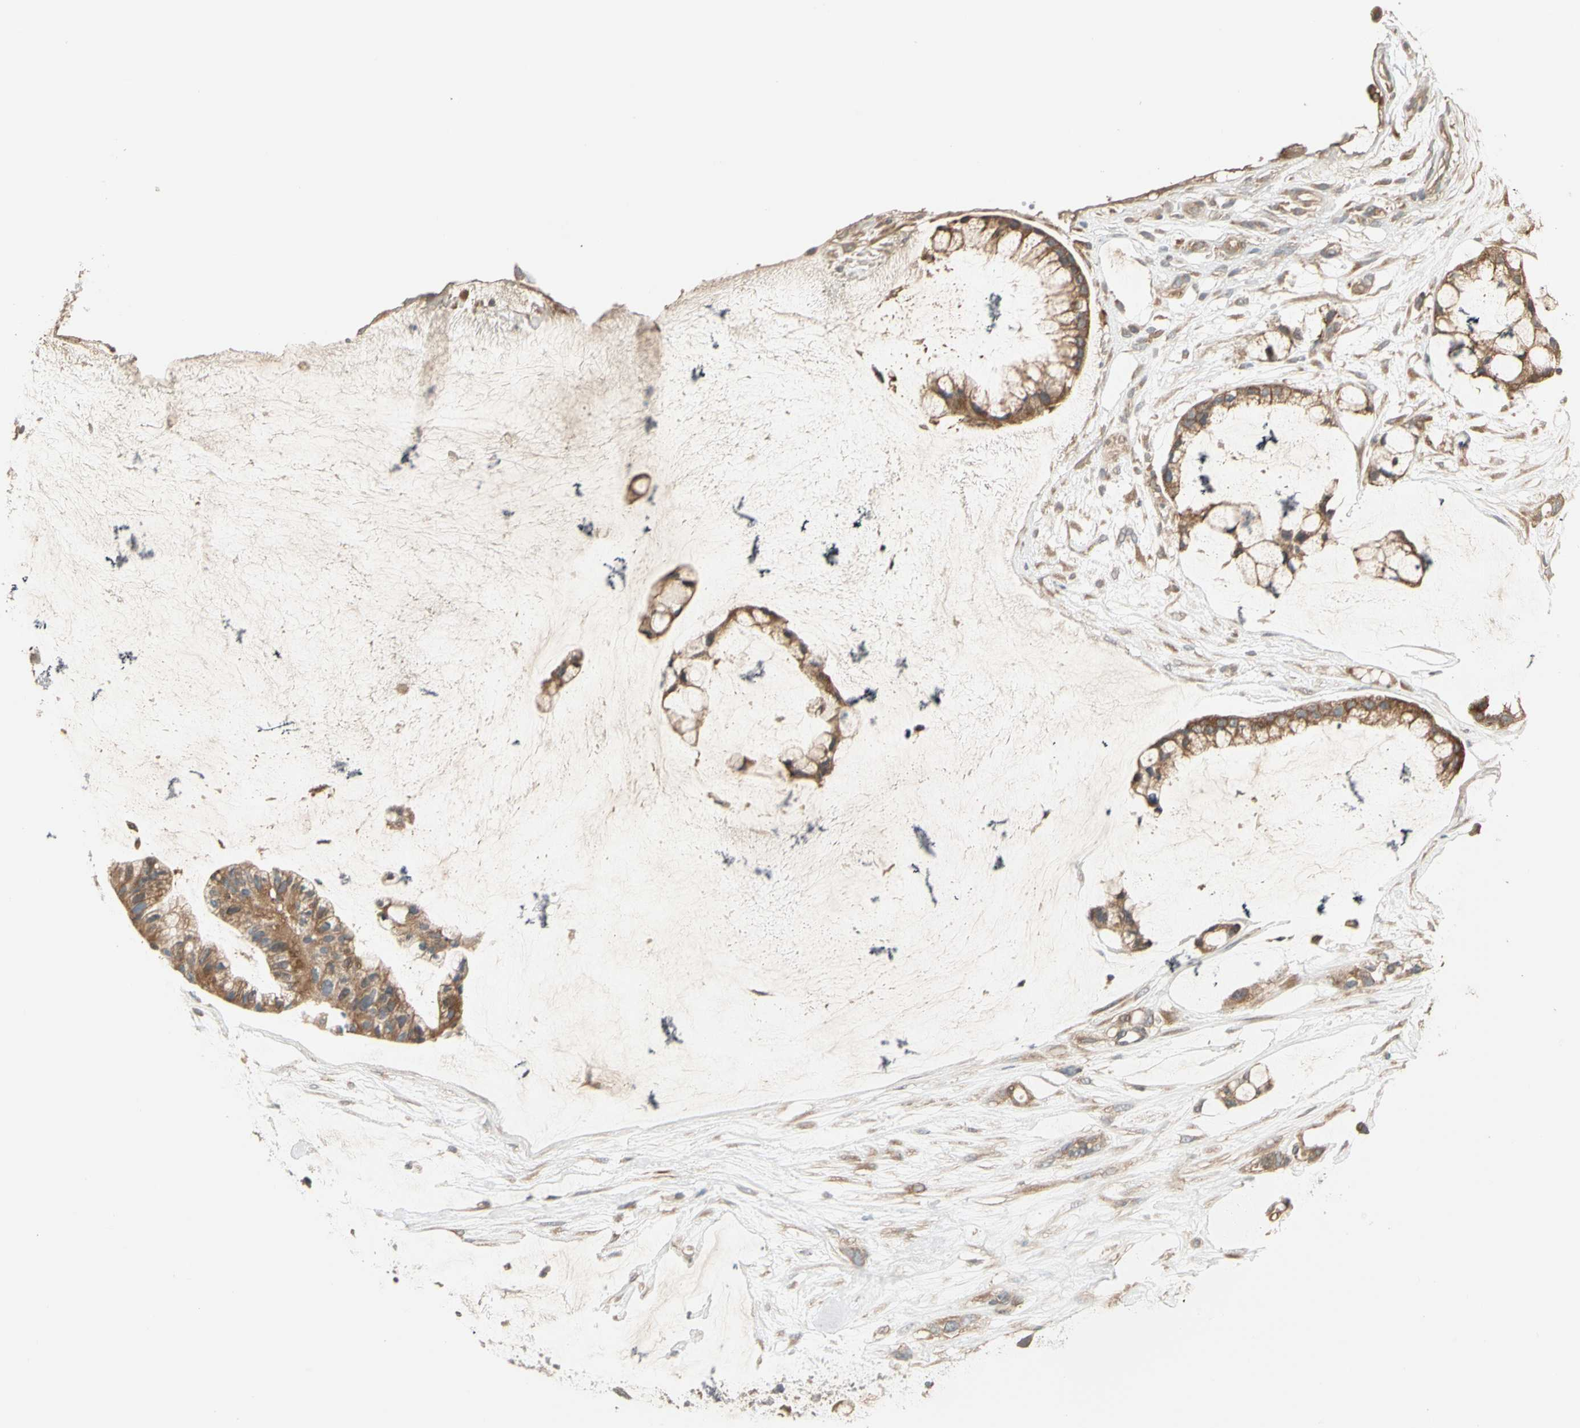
{"staining": {"intensity": "moderate", "quantity": ">75%", "location": "cytoplasmic/membranous"}, "tissue": "ovarian cancer", "cell_type": "Tumor cells", "image_type": "cancer", "snomed": [{"axis": "morphology", "description": "Cystadenocarcinoma, mucinous, NOS"}, {"axis": "topography", "description": "Ovary"}], "caption": "Protein expression analysis of human ovarian cancer (mucinous cystadenocarcinoma) reveals moderate cytoplasmic/membranous expression in about >75% of tumor cells.", "gene": "TNFRSF21", "patient": {"sex": "female", "age": 39}}